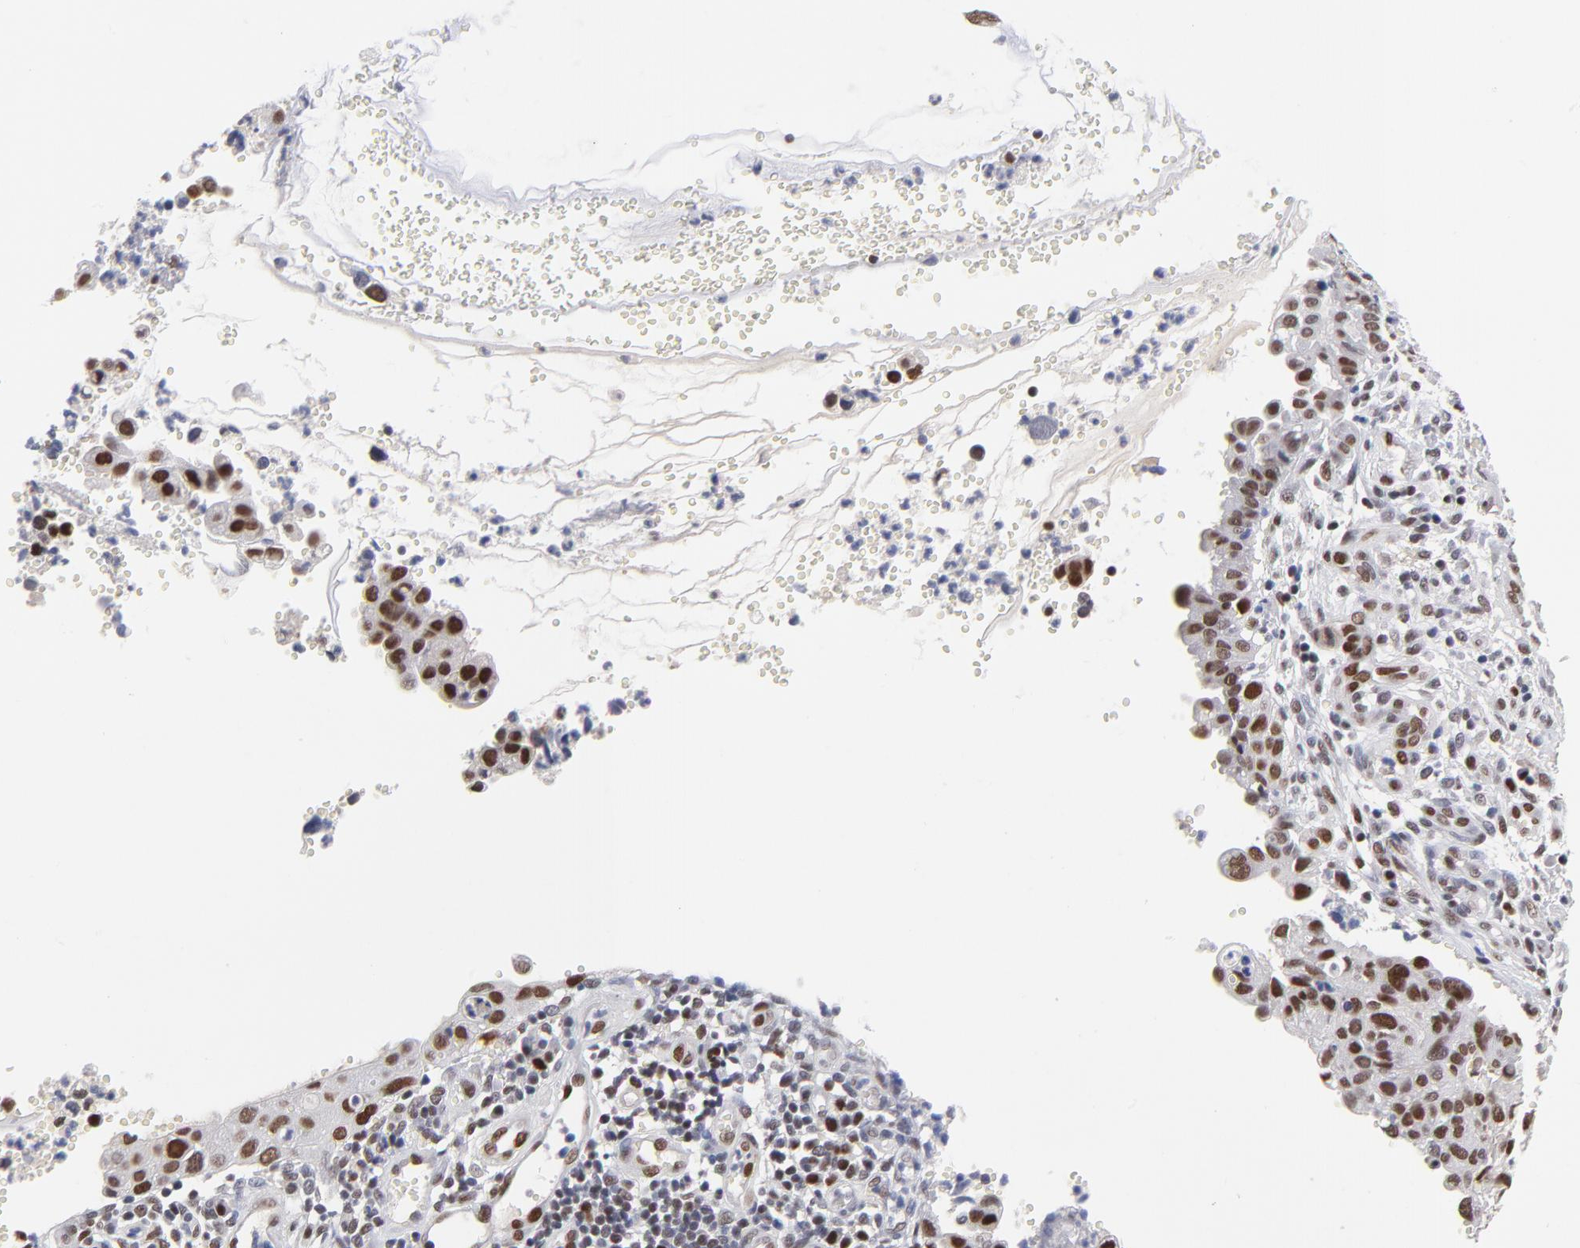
{"staining": {"intensity": "moderate", "quantity": ">75%", "location": "nuclear"}, "tissue": "cervical cancer", "cell_type": "Tumor cells", "image_type": "cancer", "snomed": [{"axis": "morphology", "description": "Normal tissue, NOS"}, {"axis": "morphology", "description": "Squamous cell carcinoma, NOS"}, {"axis": "topography", "description": "Cervix"}], "caption": "Immunohistochemical staining of human cervical squamous cell carcinoma reveals medium levels of moderate nuclear protein staining in about >75% of tumor cells.", "gene": "OGFOD1", "patient": {"sex": "female", "age": 45}}